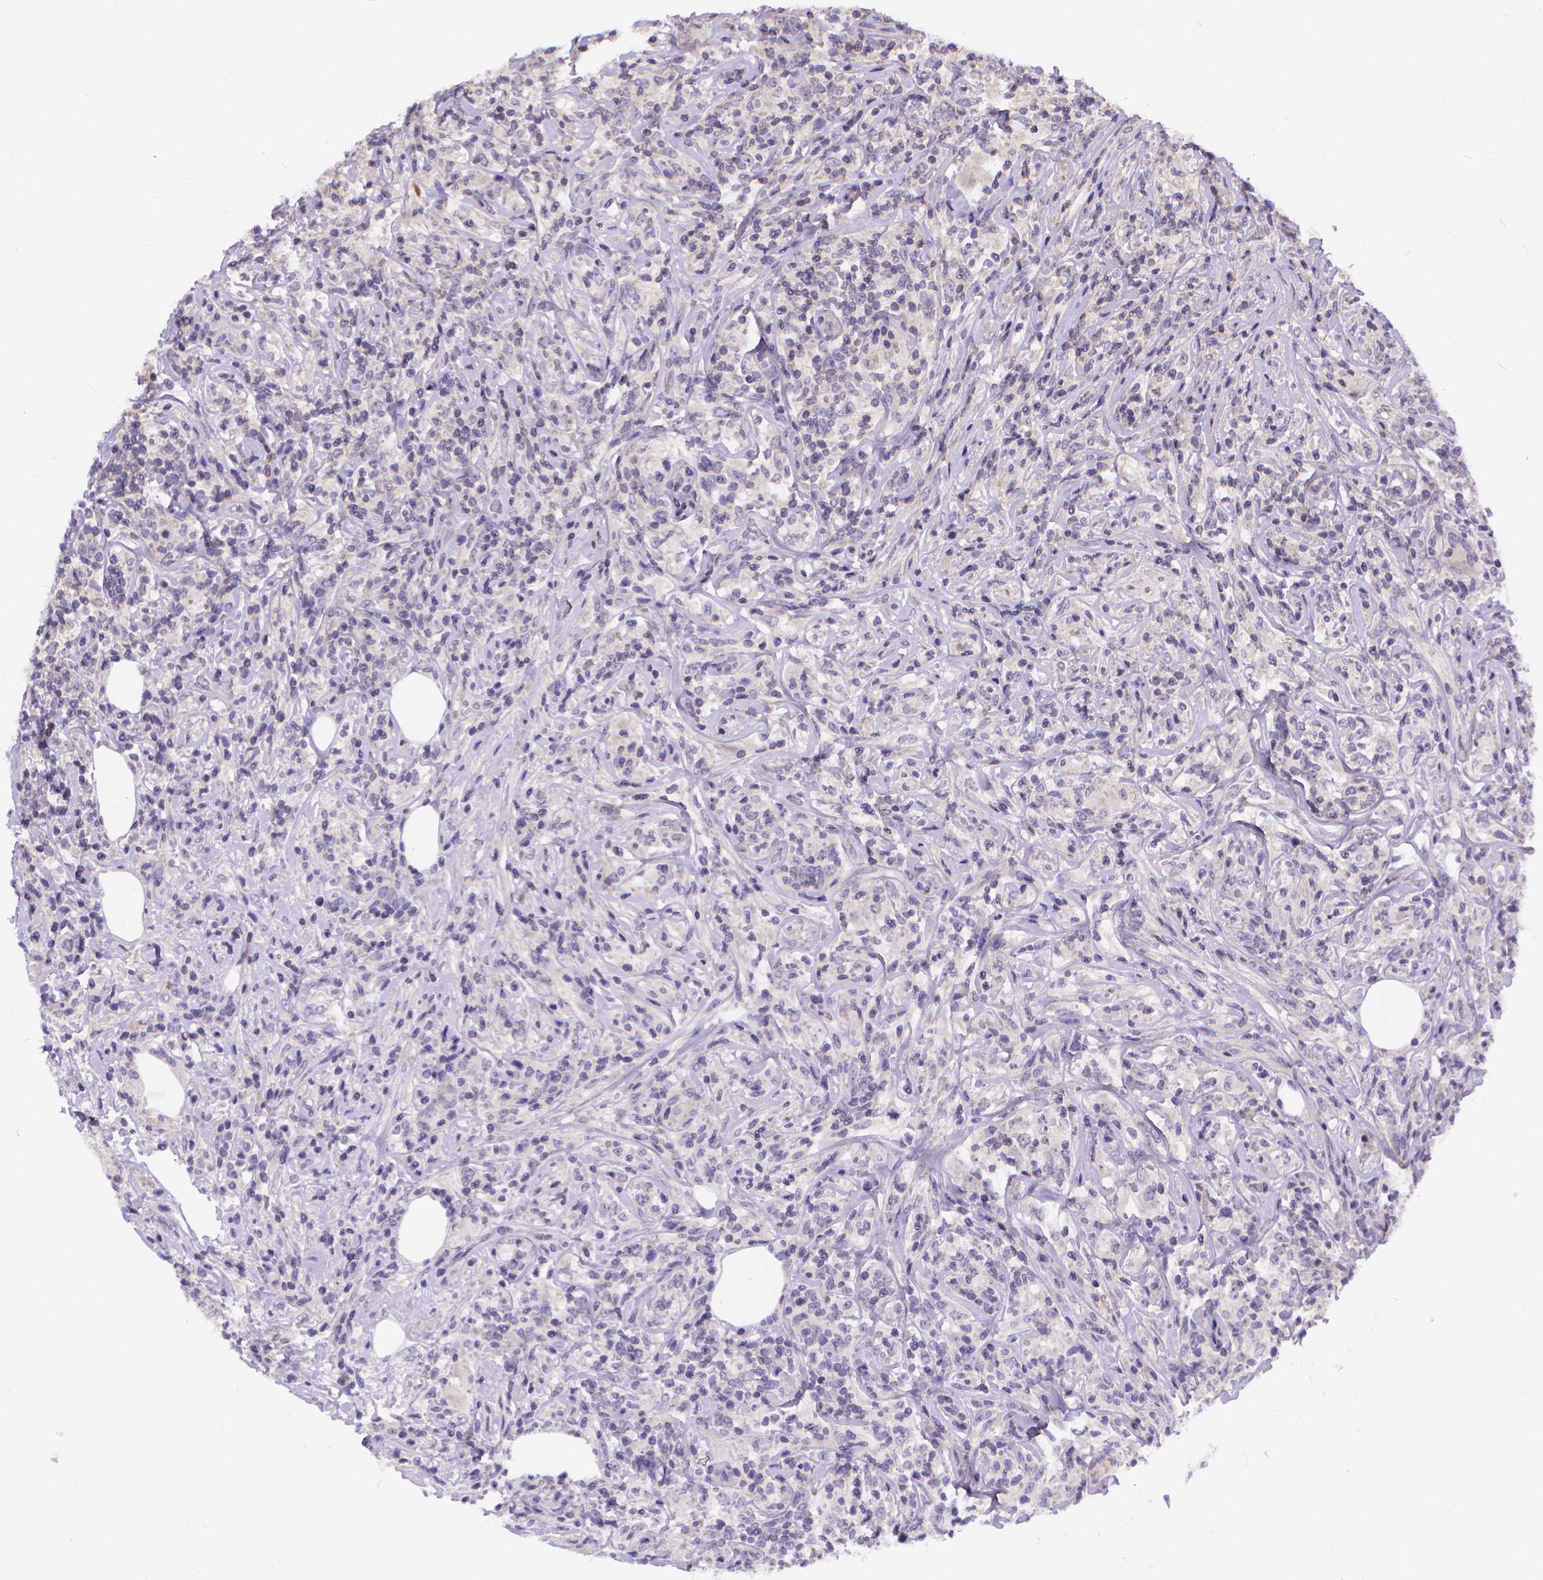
{"staining": {"intensity": "negative", "quantity": "none", "location": "none"}, "tissue": "lymphoma", "cell_type": "Tumor cells", "image_type": "cancer", "snomed": [{"axis": "morphology", "description": "Malignant lymphoma, non-Hodgkin's type, High grade"}, {"axis": "topography", "description": "Lymph node"}], "caption": "Immunohistochemical staining of human lymphoma shows no significant positivity in tumor cells.", "gene": "GLRB", "patient": {"sex": "female", "age": 84}}